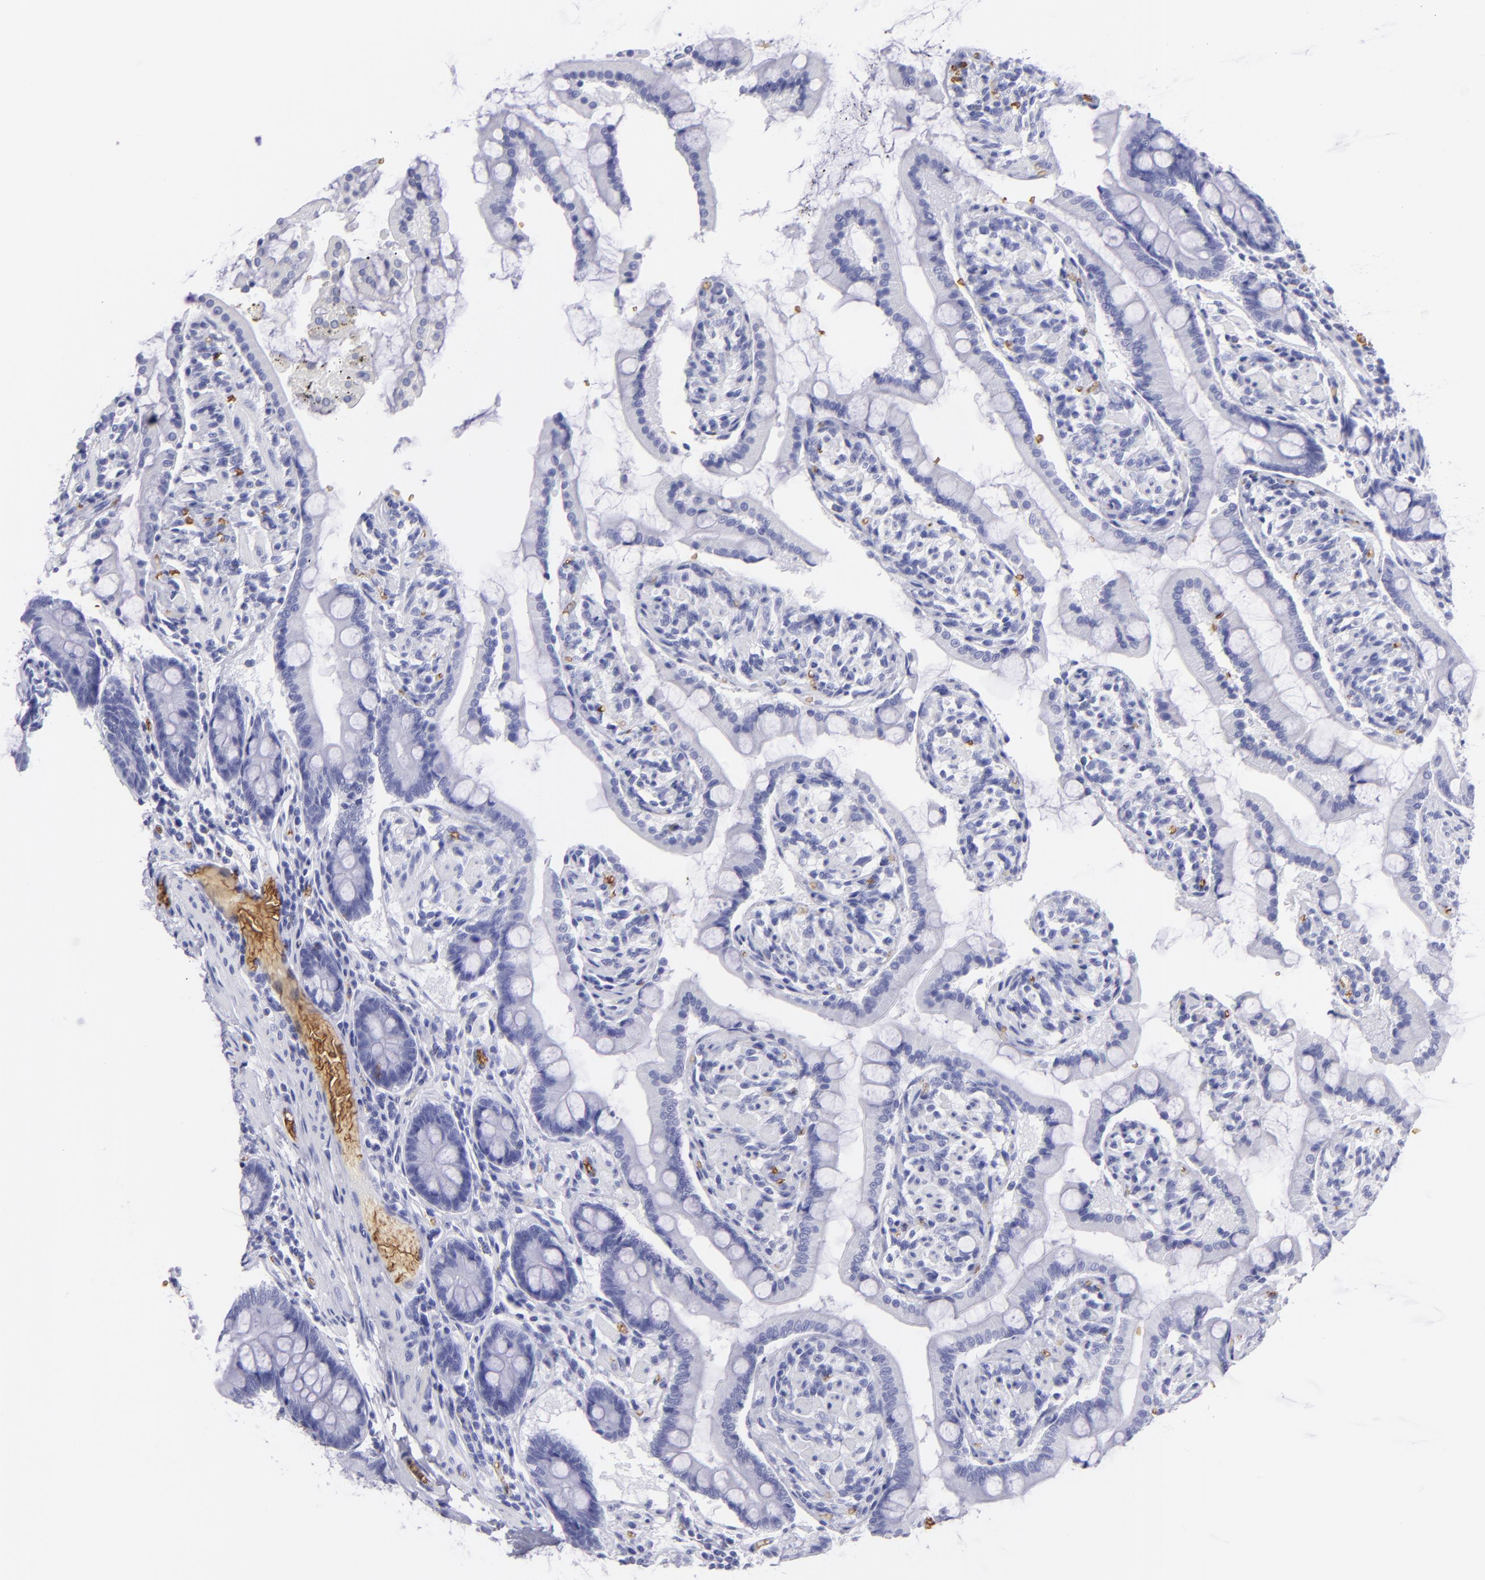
{"staining": {"intensity": "negative", "quantity": "none", "location": "none"}, "tissue": "small intestine", "cell_type": "Glandular cells", "image_type": "normal", "snomed": [{"axis": "morphology", "description": "Normal tissue, NOS"}, {"axis": "topography", "description": "Small intestine"}], "caption": "Glandular cells show no significant protein positivity in normal small intestine.", "gene": "GYPA", "patient": {"sex": "male", "age": 41}}